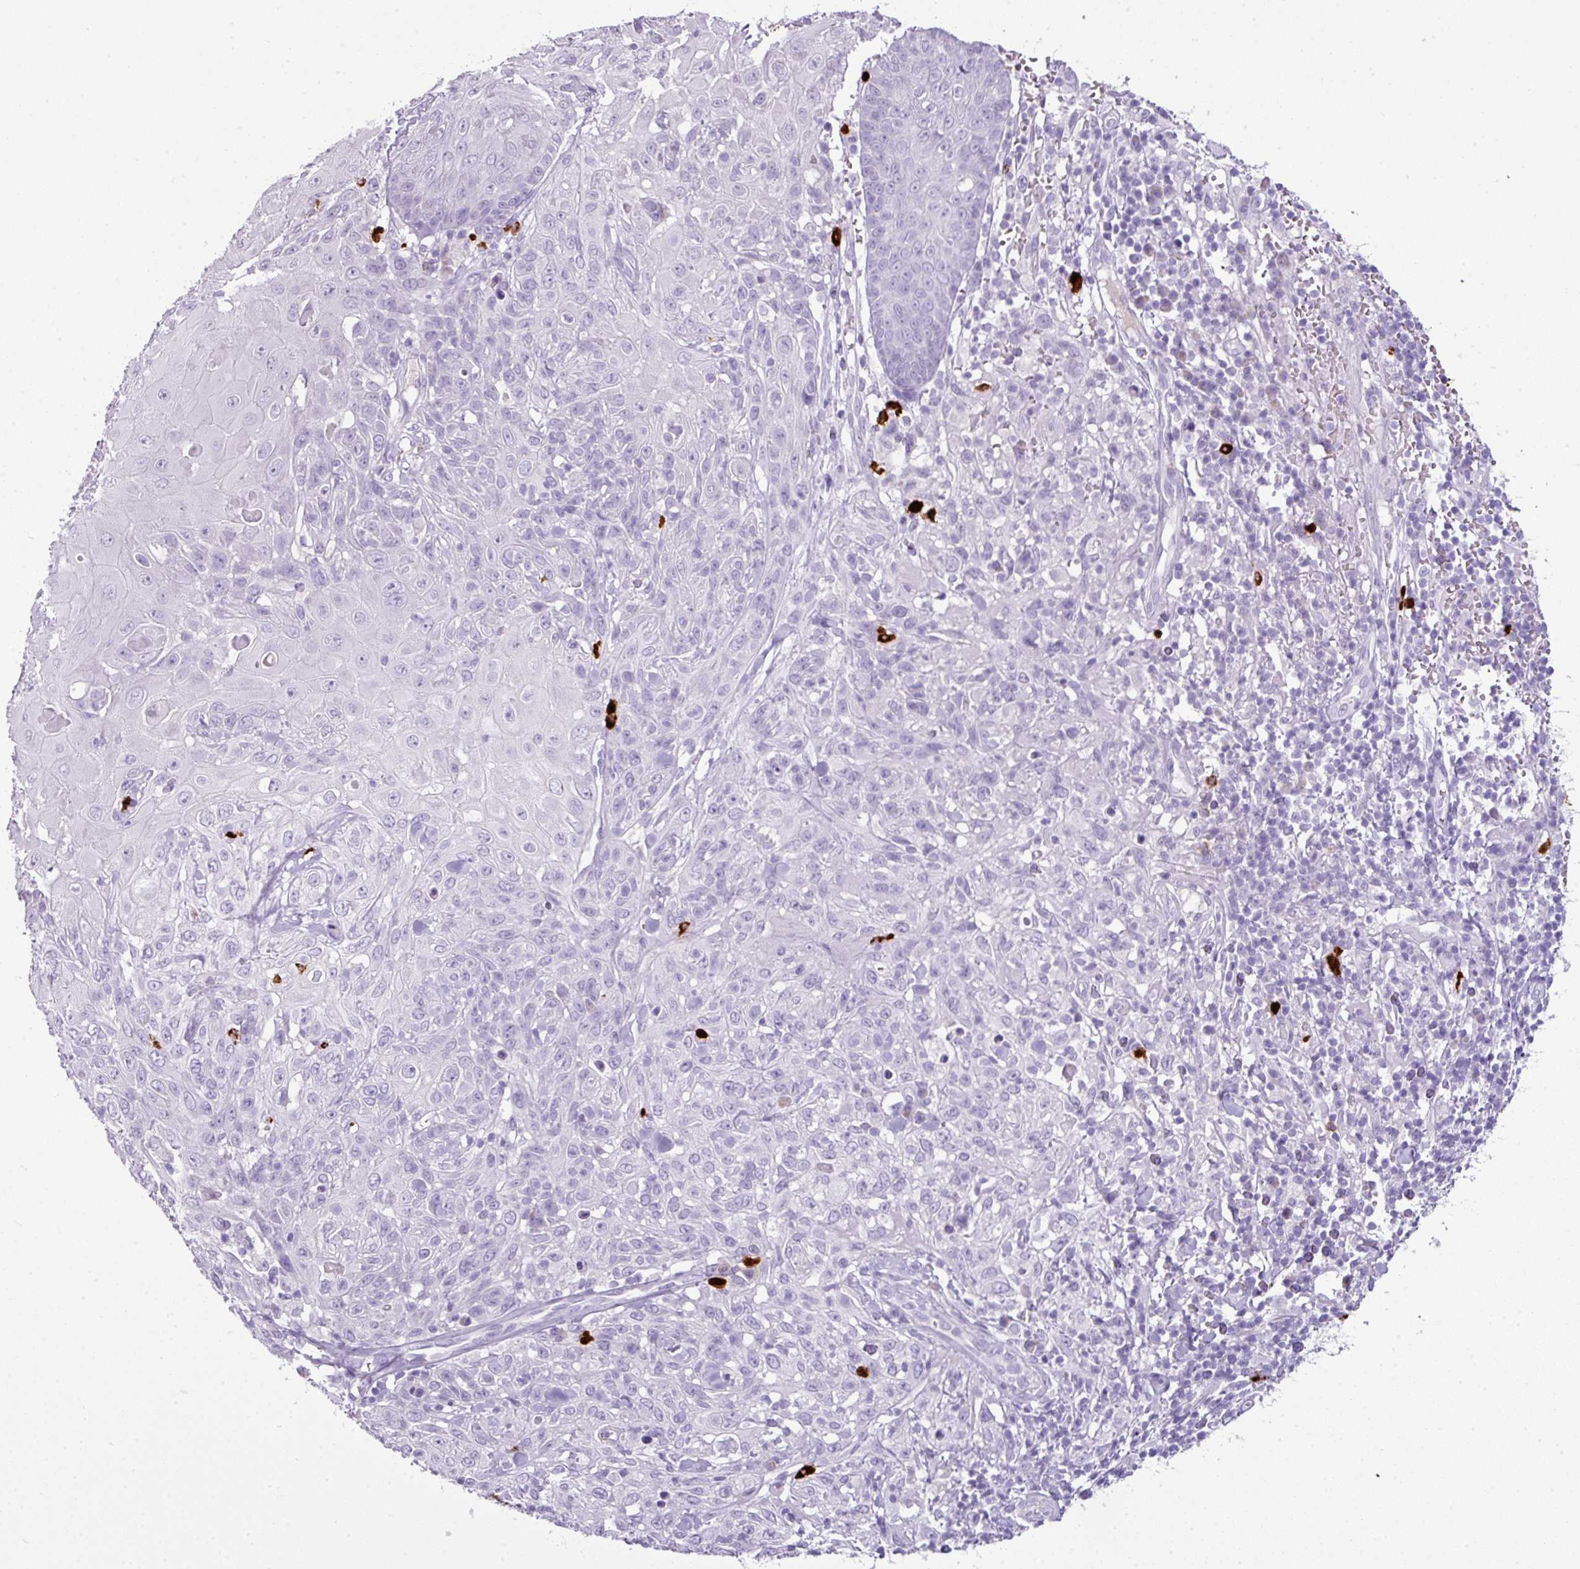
{"staining": {"intensity": "negative", "quantity": "none", "location": "none"}, "tissue": "skin cancer", "cell_type": "Tumor cells", "image_type": "cancer", "snomed": [{"axis": "morphology", "description": "Normal tissue, NOS"}, {"axis": "morphology", "description": "Squamous cell carcinoma, NOS"}, {"axis": "topography", "description": "Skin"}, {"axis": "topography", "description": "Cartilage tissue"}], "caption": "High magnification brightfield microscopy of skin squamous cell carcinoma stained with DAB (brown) and counterstained with hematoxylin (blue): tumor cells show no significant positivity.", "gene": "CTSG", "patient": {"sex": "female", "age": 79}}